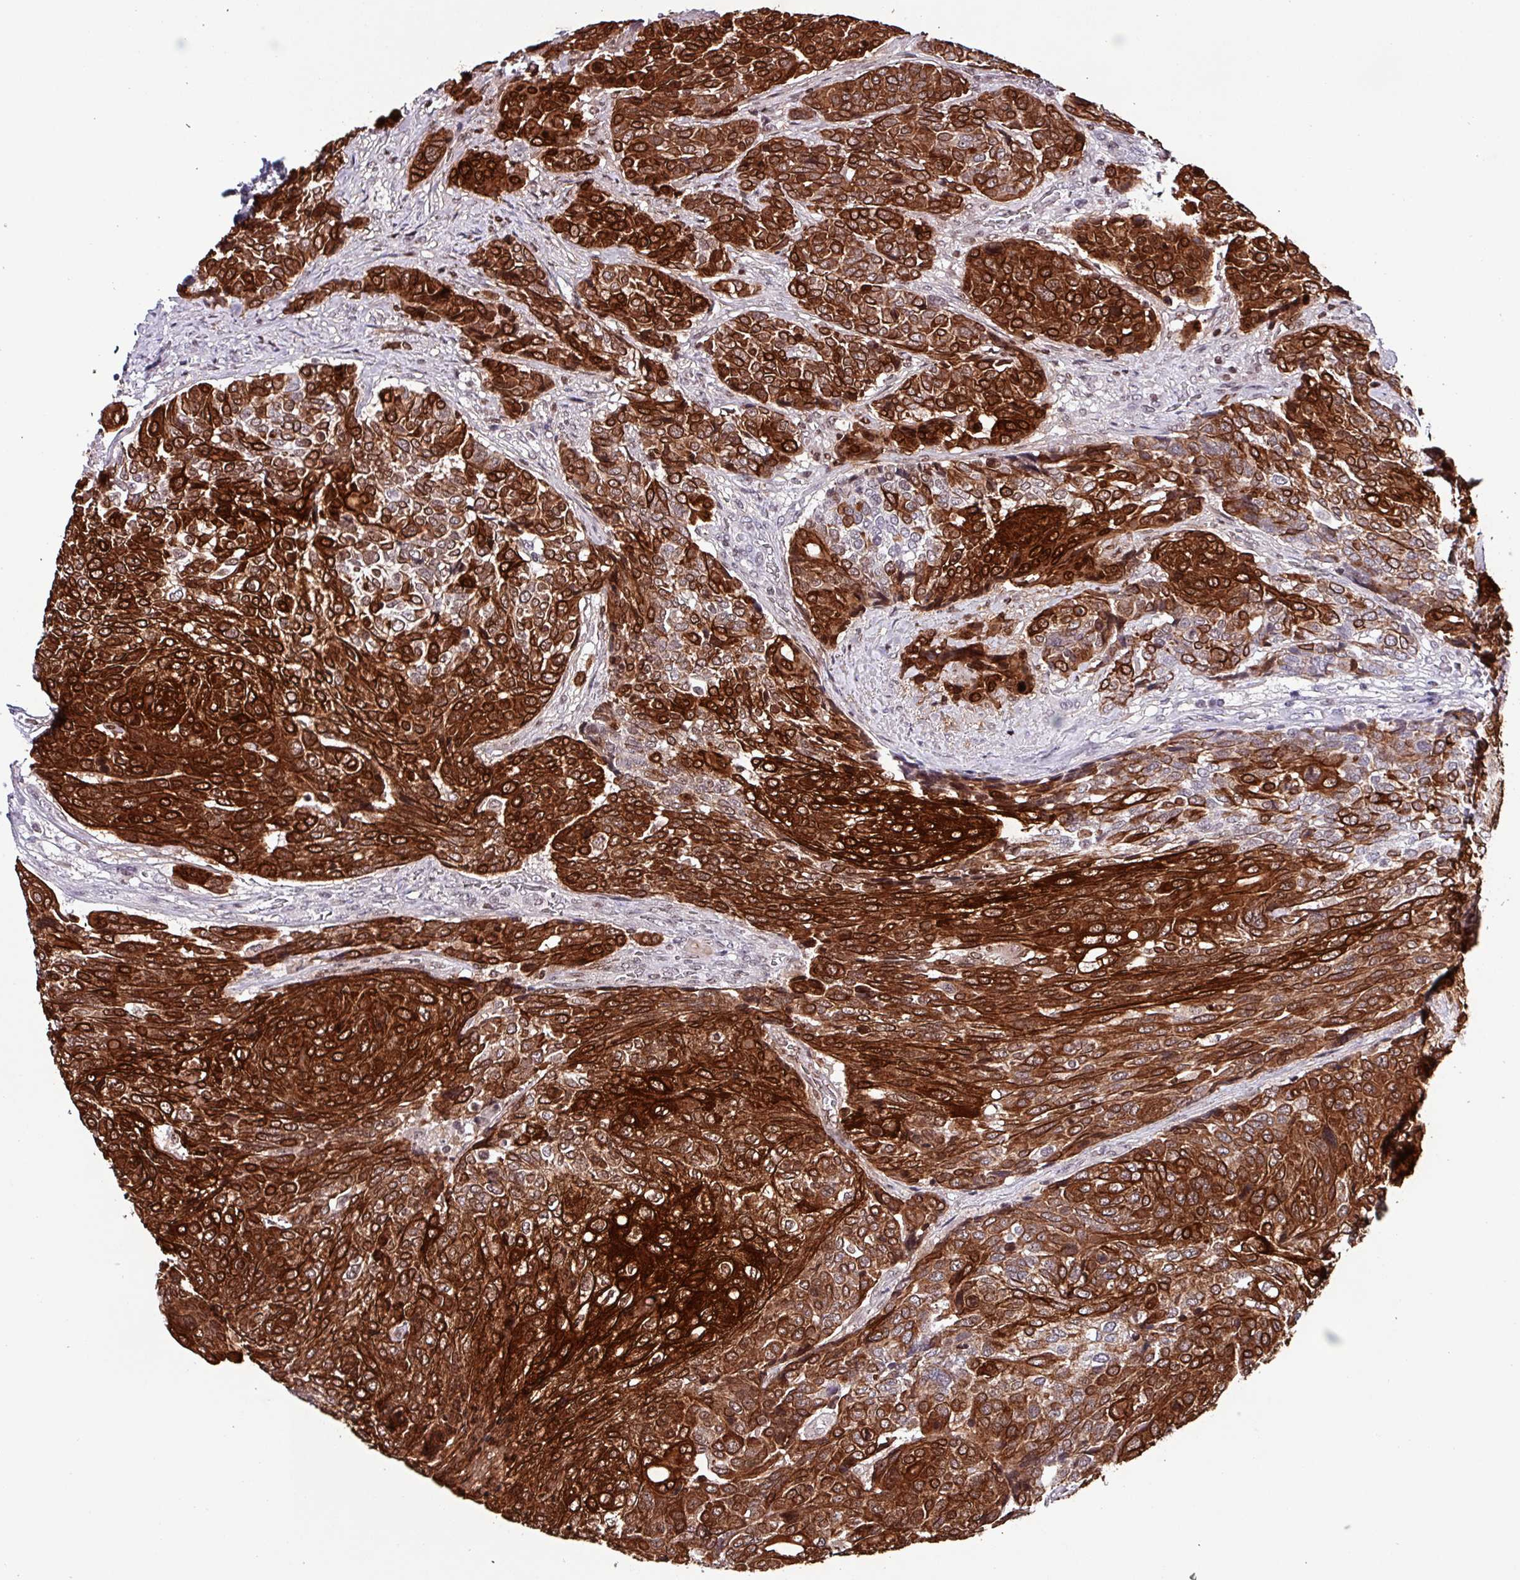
{"staining": {"intensity": "strong", "quantity": ">75%", "location": "cytoplasmic/membranous"}, "tissue": "urothelial cancer", "cell_type": "Tumor cells", "image_type": "cancer", "snomed": [{"axis": "morphology", "description": "Urothelial carcinoma, High grade"}, {"axis": "topography", "description": "Urinary bladder"}], "caption": "This is an image of immunohistochemistry staining of high-grade urothelial carcinoma, which shows strong expression in the cytoplasmic/membranous of tumor cells.", "gene": "KRT6C", "patient": {"sex": "female", "age": 70}}